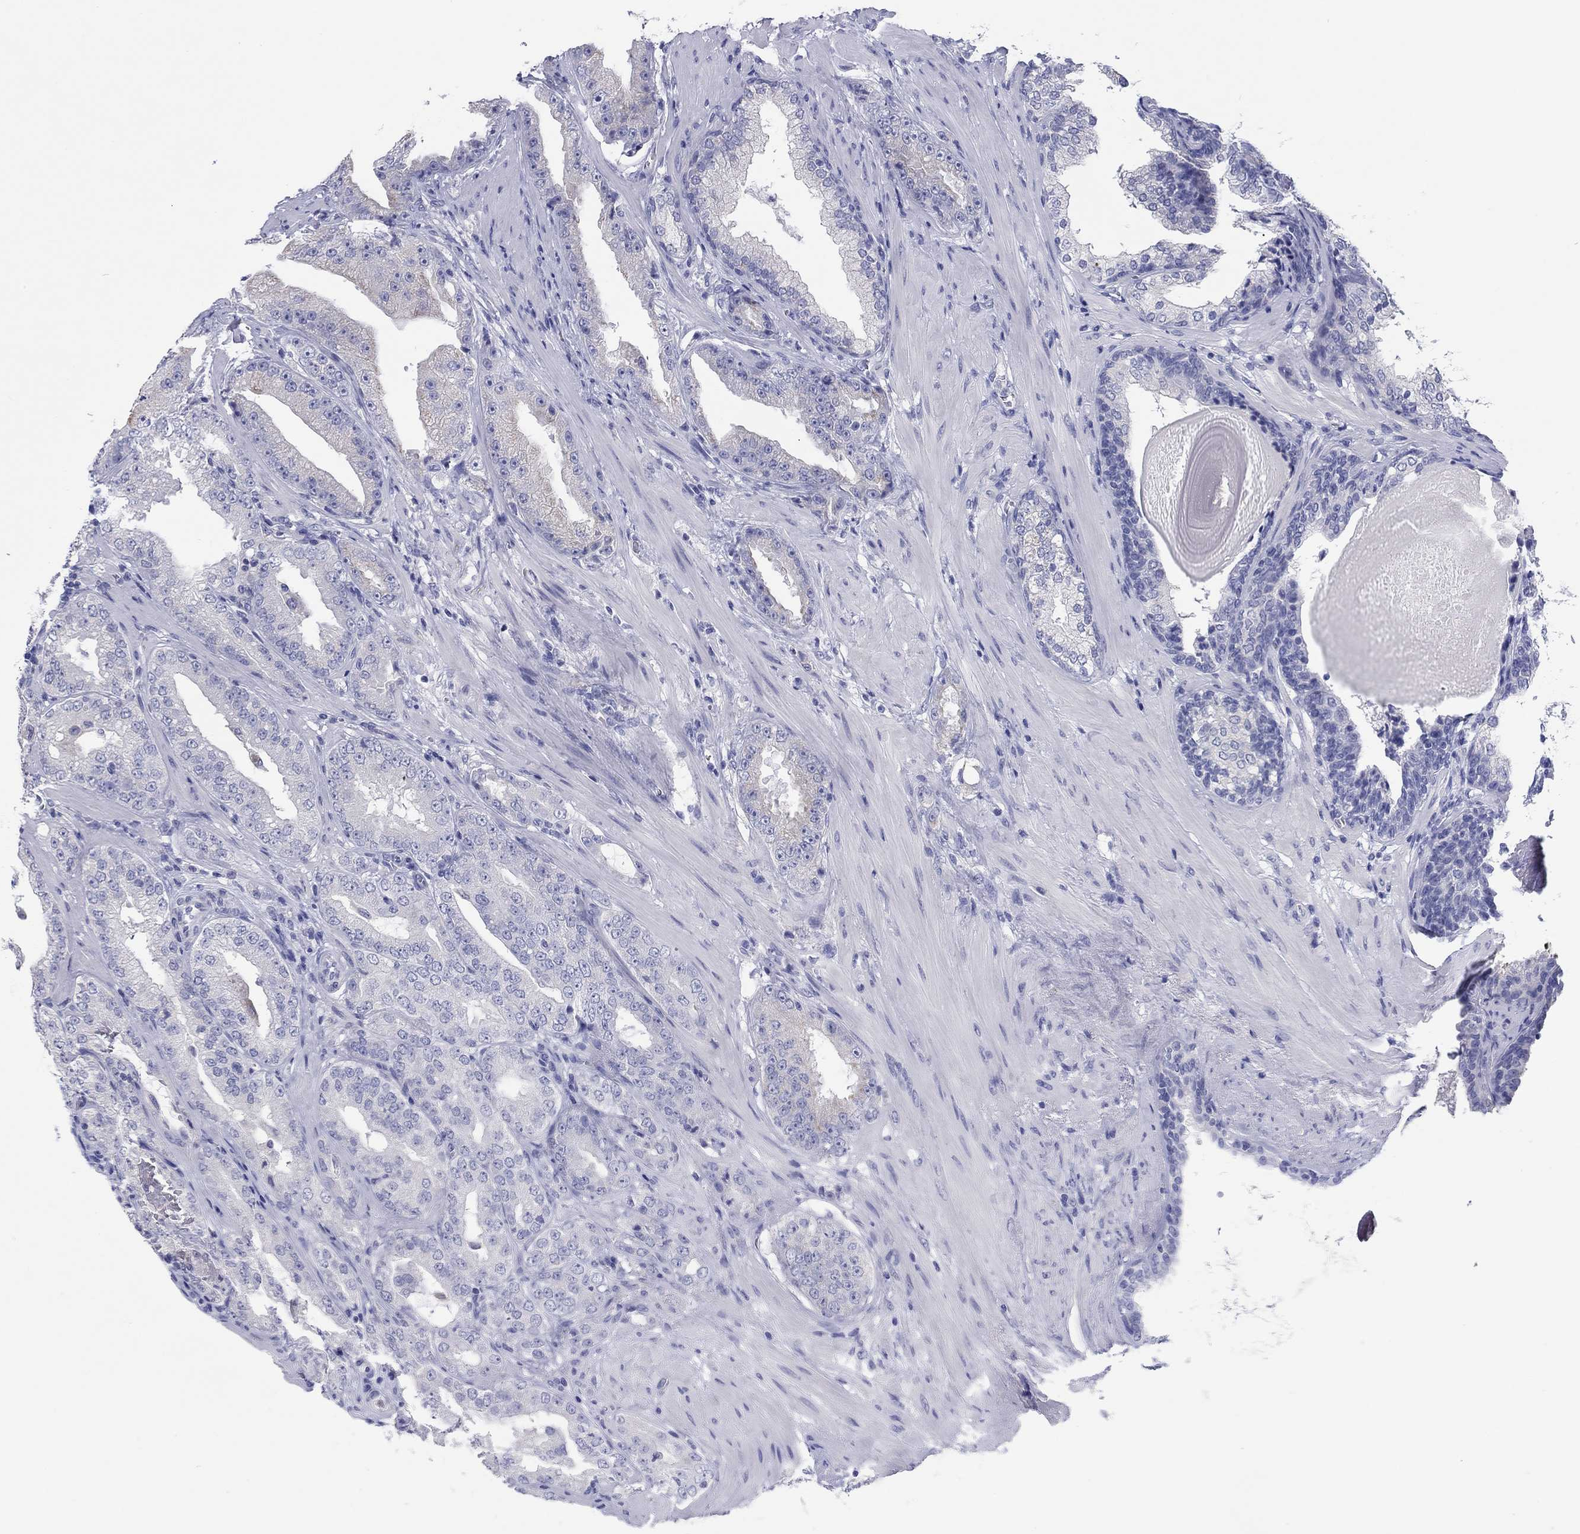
{"staining": {"intensity": "negative", "quantity": "none", "location": "none"}, "tissue": "prostate cancer", "cell_type": "Tumor cells", "image_type": "cancer", "snomed": [{"axis": "morphology", "description": "Adenocarcinoma, Low grade"}, {"axis": "topography", "description": "Prostate"}], "caption": "Tumor cells show no significant protein expression in prostate cancer (low-grade adenocarcinoma).", "gene": "ERICH3", "patient": {"sex": "male", "age": 62}}